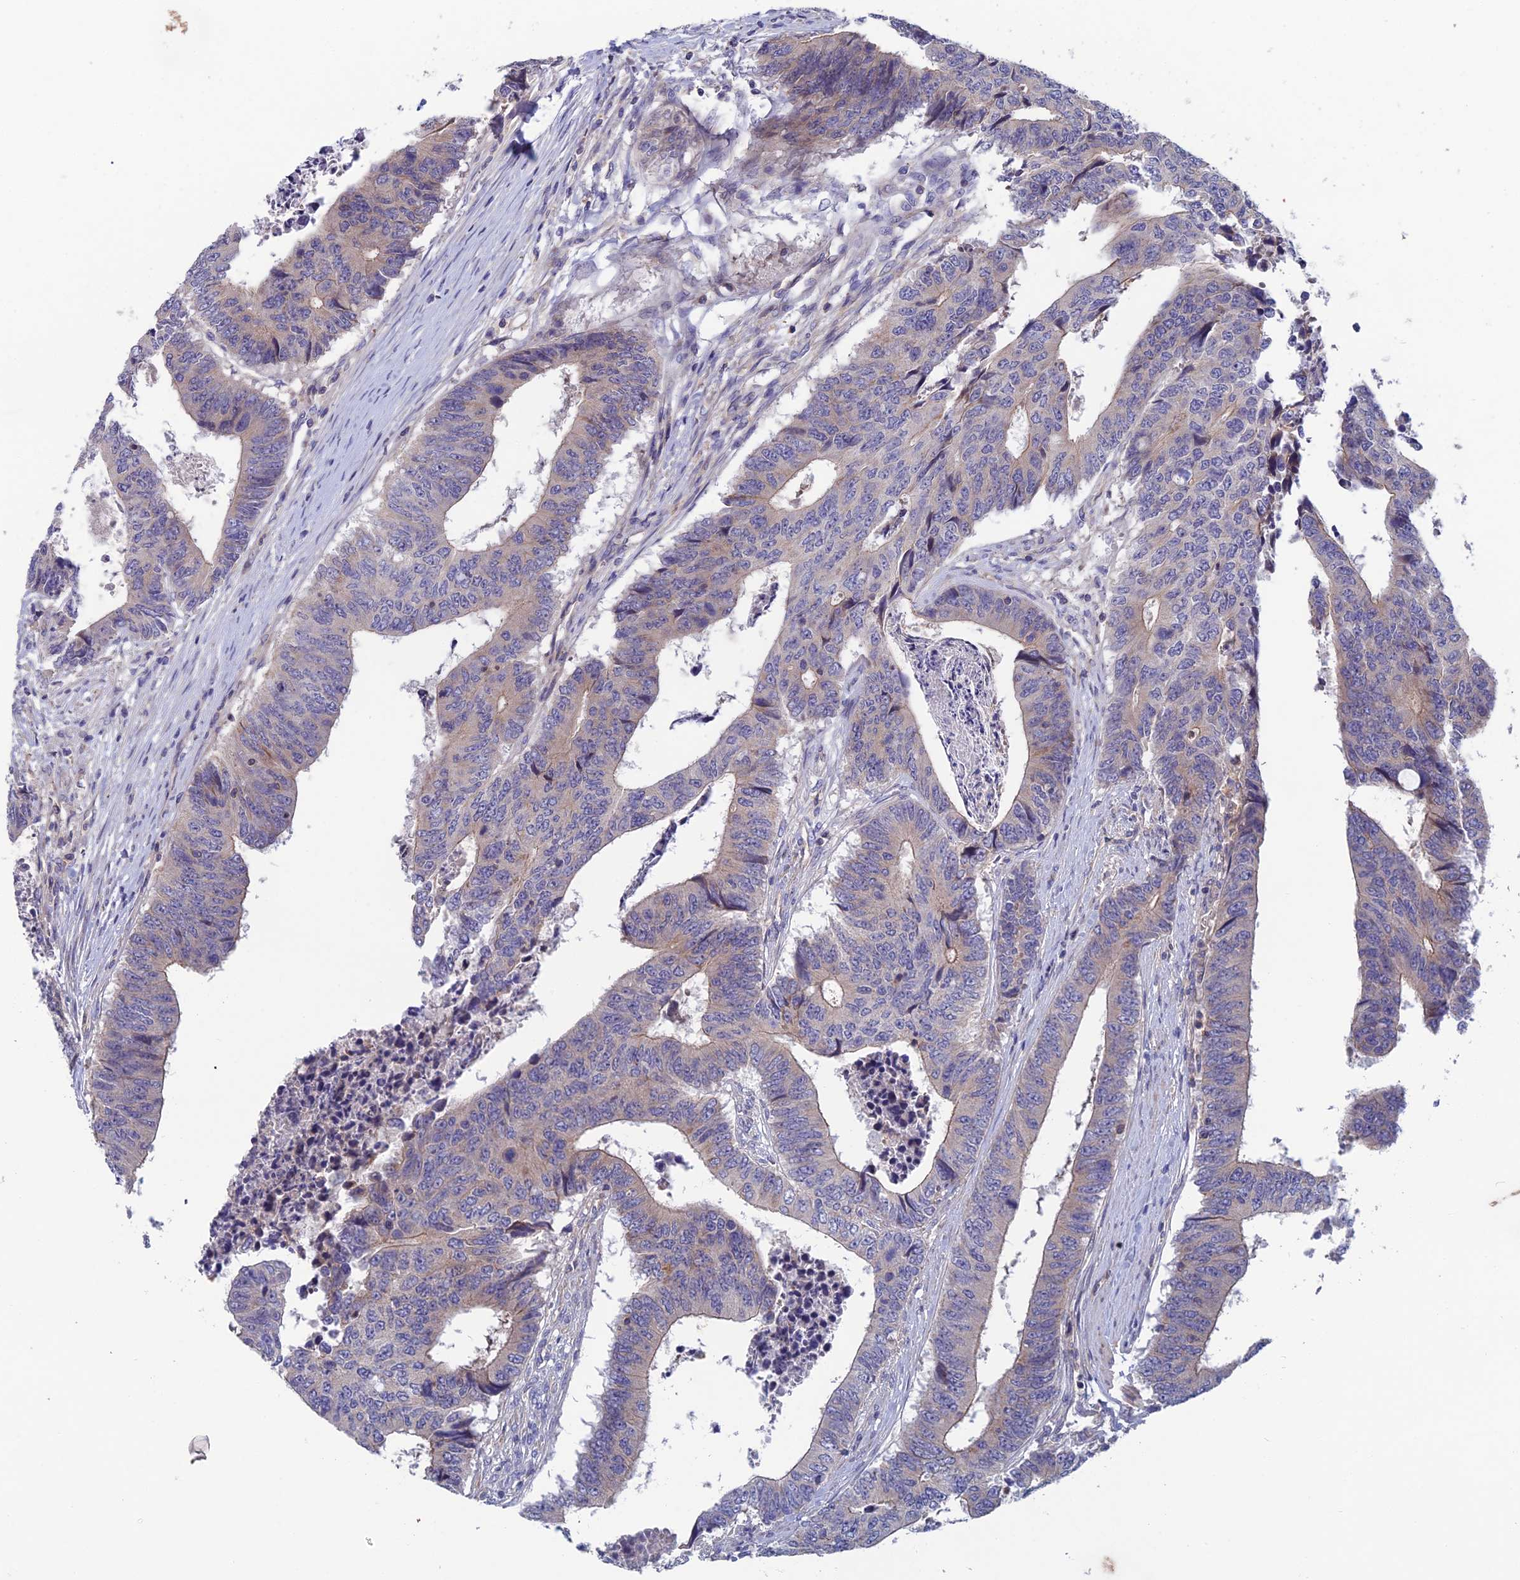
{"staining": {"intensity": "weak", "quantity": "<25%", "location": "cytoplasmic/membranous"}, "tissue": "colorectal cancer", "cell_type": "Tumor cells", "image_type": "cancer", "snomed": [{"axis": "morphology", "description": "Adenocarcinoma, NOS"}, {"axis": "topography", "description": "Rectum"}], "caption": "The immunohistochemistry image has no significant positivity in tumor cells of colorectal adenocarcinoma tissue. The staining is performed using DAB (3,3'-diaminobenzidine) brown chromogen with nuclei counter-stained in using hematoxylin.", "gene": "USP37", "patient": {"sex": "male", "age": 84}}